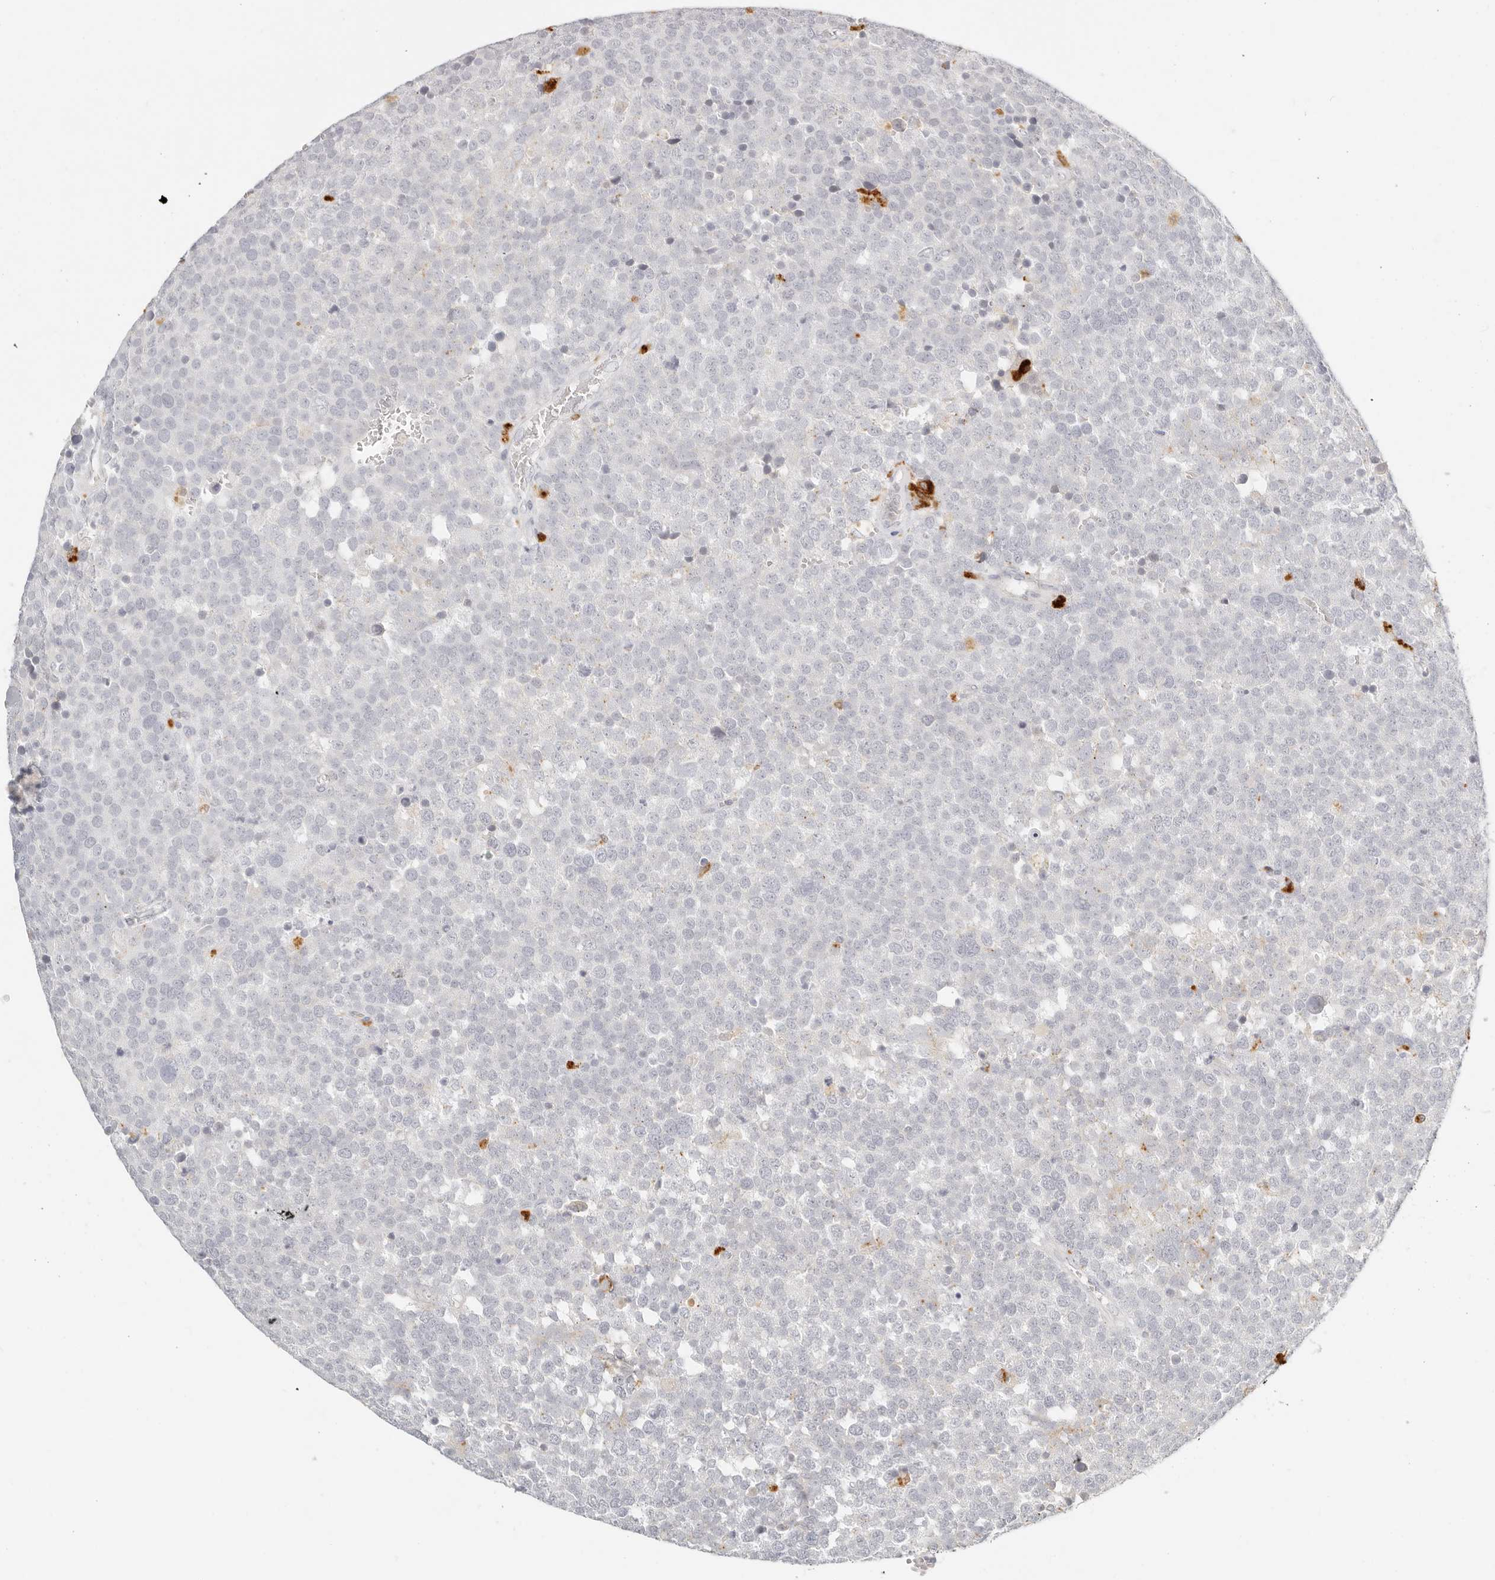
{"staining": {"intensity": "negative", "quantity": "none", "location": "none"}, "tissue": "testis cancer", "cell_type": "Tumor cells", "image_type": "cancer", "snomed": [{"axis": "morphology", "description": "Seminoma, NOS"}, {"axis": "topography", "description": "Testis"}], "caption": "IHC photomicrograph of testis cancer (seminoma) stained for a protein (brown), which displays no staining in tumor cells.", "gene": "RNASET2", "patient": {"sex": "male", "age": 71}}